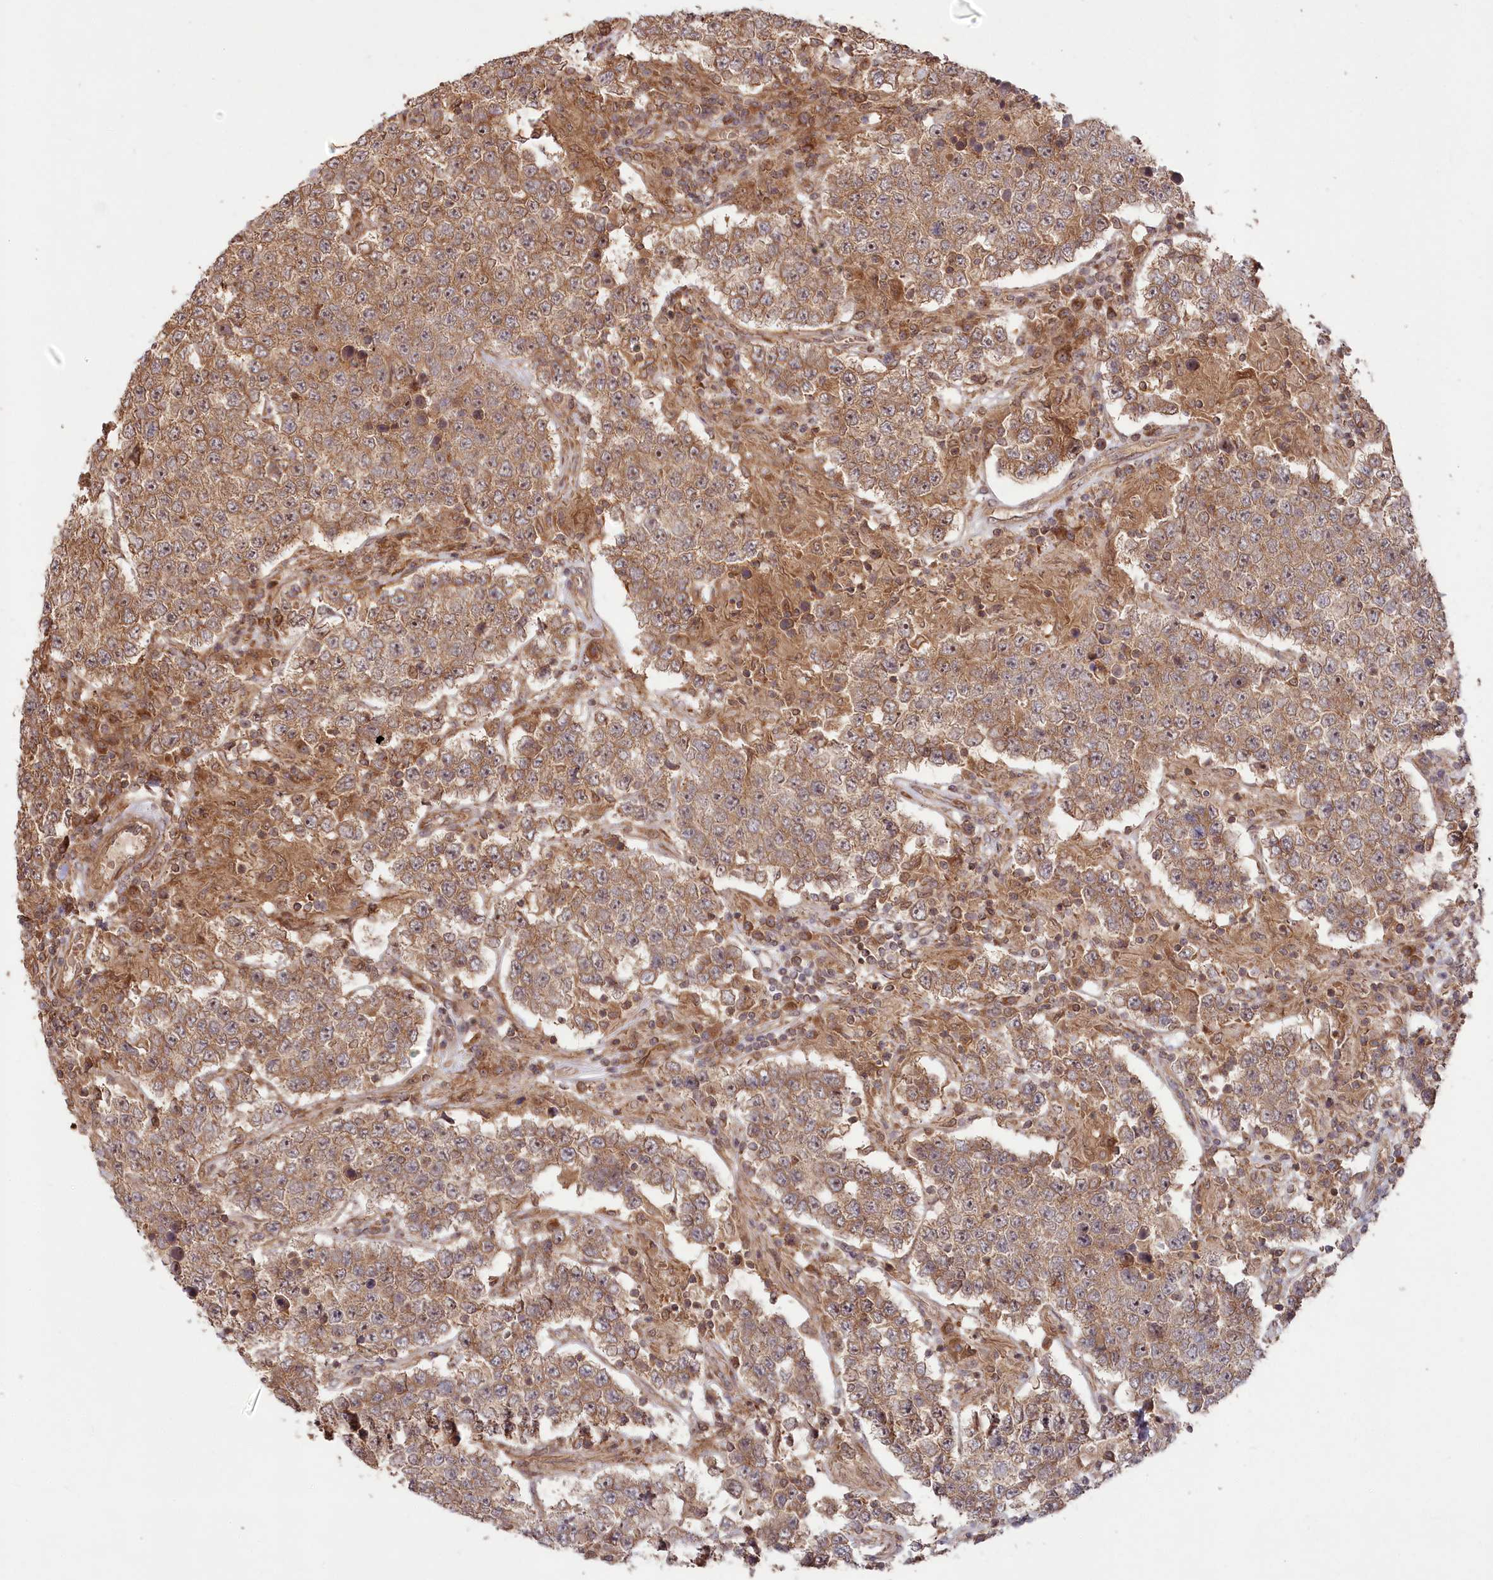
{"staining": {"intensity": "moderate", "quantity": ">75%", "location": "cytoplasmic/membranous"}, "tissue": "testis cancer", "cell_type": "Tumor cells", "image_type": "cancer", "snomed": [{"axis": "morphology", "description": "Normal tissue, NOS"}, {"axis": "morphology", "description": "Urothelial carcinoma, High grade"}, {"axis": "morphology", "description": "Seminoma, NOS"}, {"axis": "morphology", "description": "Carcinoma, Embryonal, NOS"}, {"axis": "topography", "description": "Urinary bladder"}, {"axis": "topography", "description": "Testis"}], "caption": "IHC of human testis cancer (high-grade urothelial carcinoma) exhibits medium levels of moderate cytoplasmic/membranous positivity in about >75% of tumor cells.", "gene": "TBCA", "patient": {"sex": "male", "age": 41}}